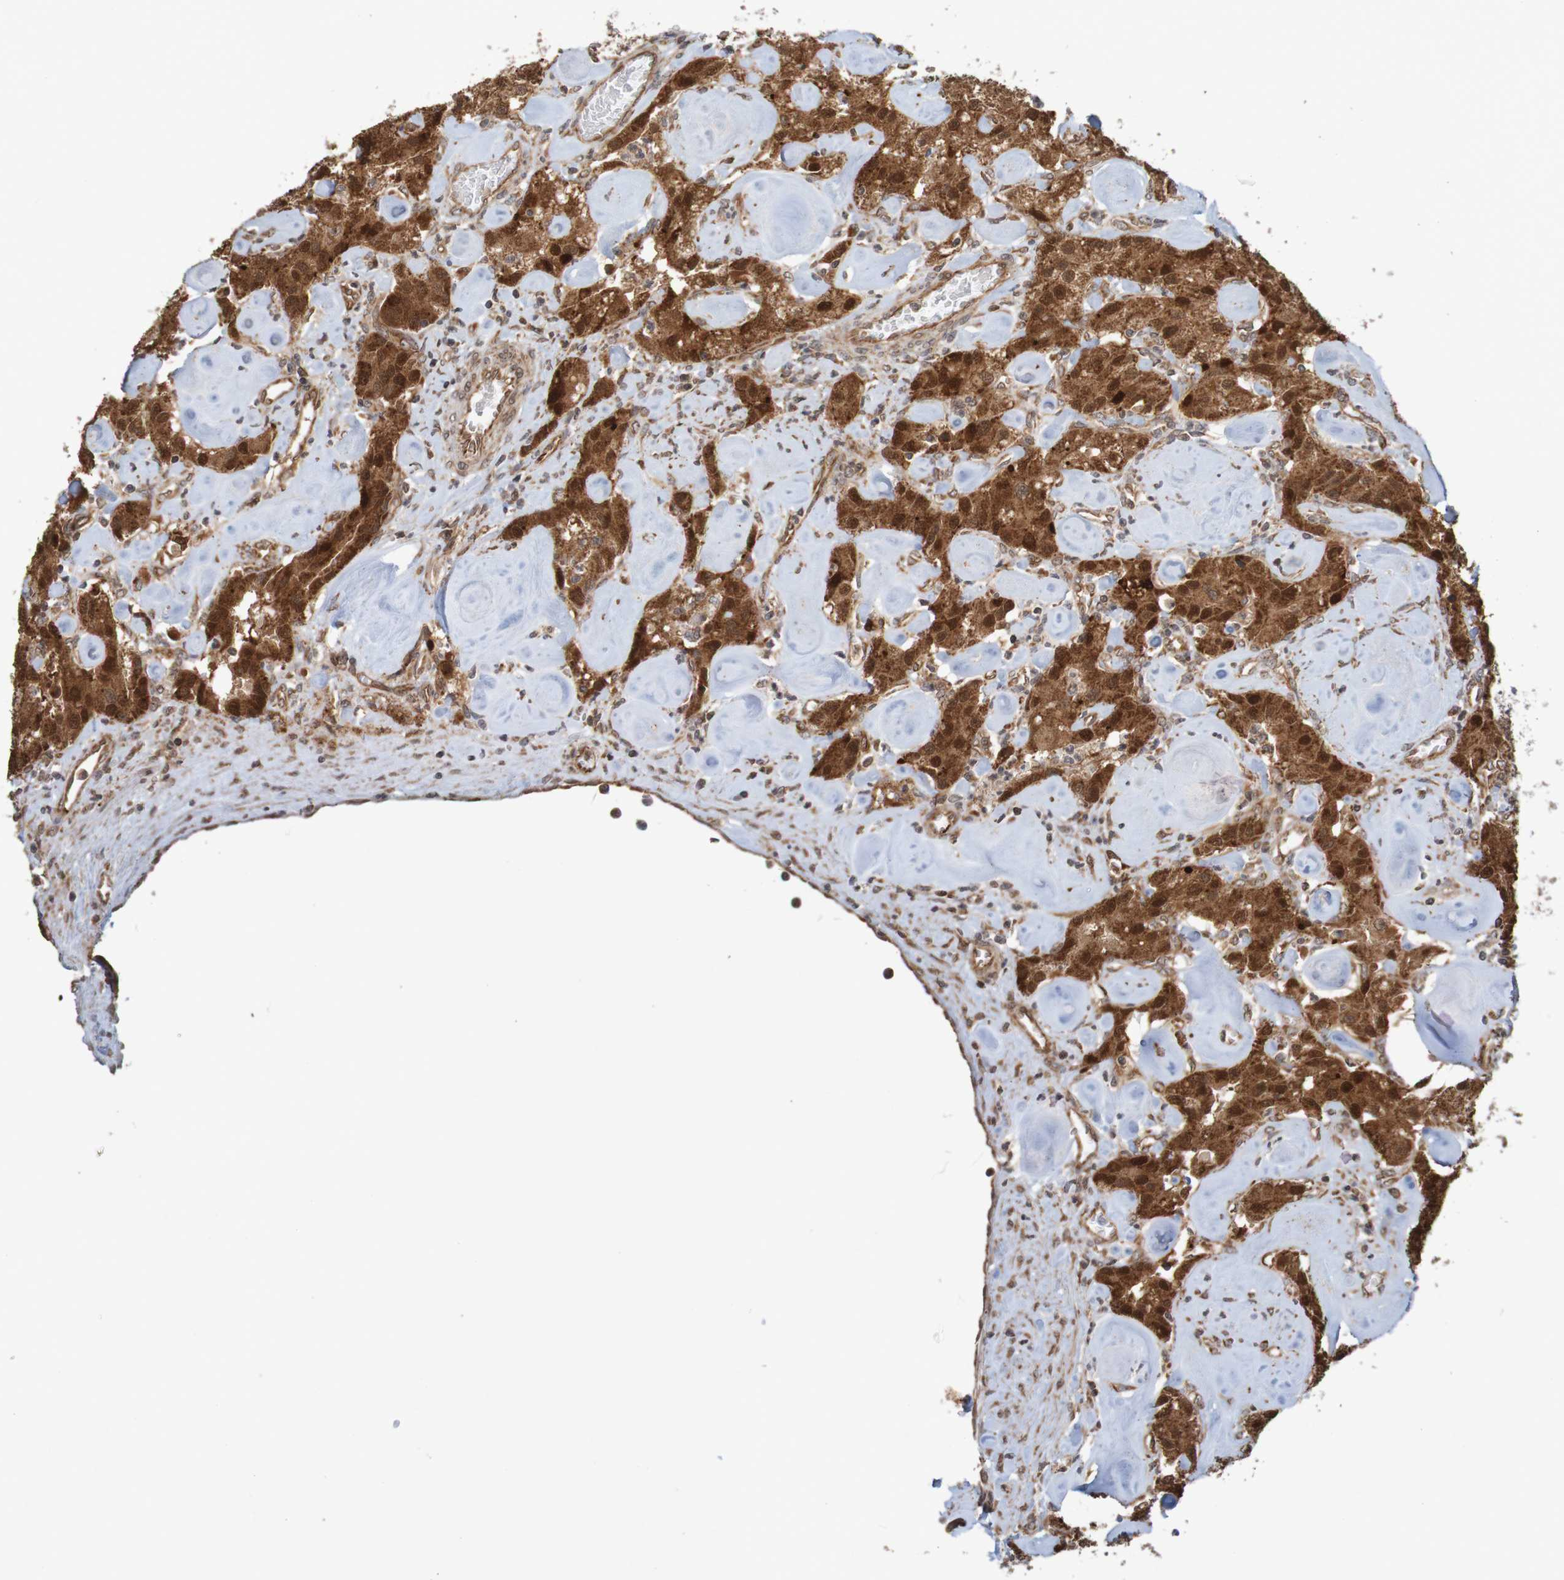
{"staining": {"intensity": "strong", "quantity": ">75%", "location": "cytoplasmic/membranous,nuclear"}, "tissue": "carcinoid", "cell_type": "Tumor cells", "image_type": "cancer", "snomed": [{"axis": "morphology", "description": "Carcinoid, malignant, NOS"}, {"axis": "topography", "description": "Pancreas"}], "caption": "An immunohistochemistry histopathology image of tumor tissue is shown. Protein staining in brown labels strong cytoplasmic/membranous and nuclear positivity in carcinoid (malignant) within tumor cells. (DAB IHC, brown staining for protein, blue staining for nuclei).", "gene": "MRPL52", "patient": {"sex": "male", "age": 41}}